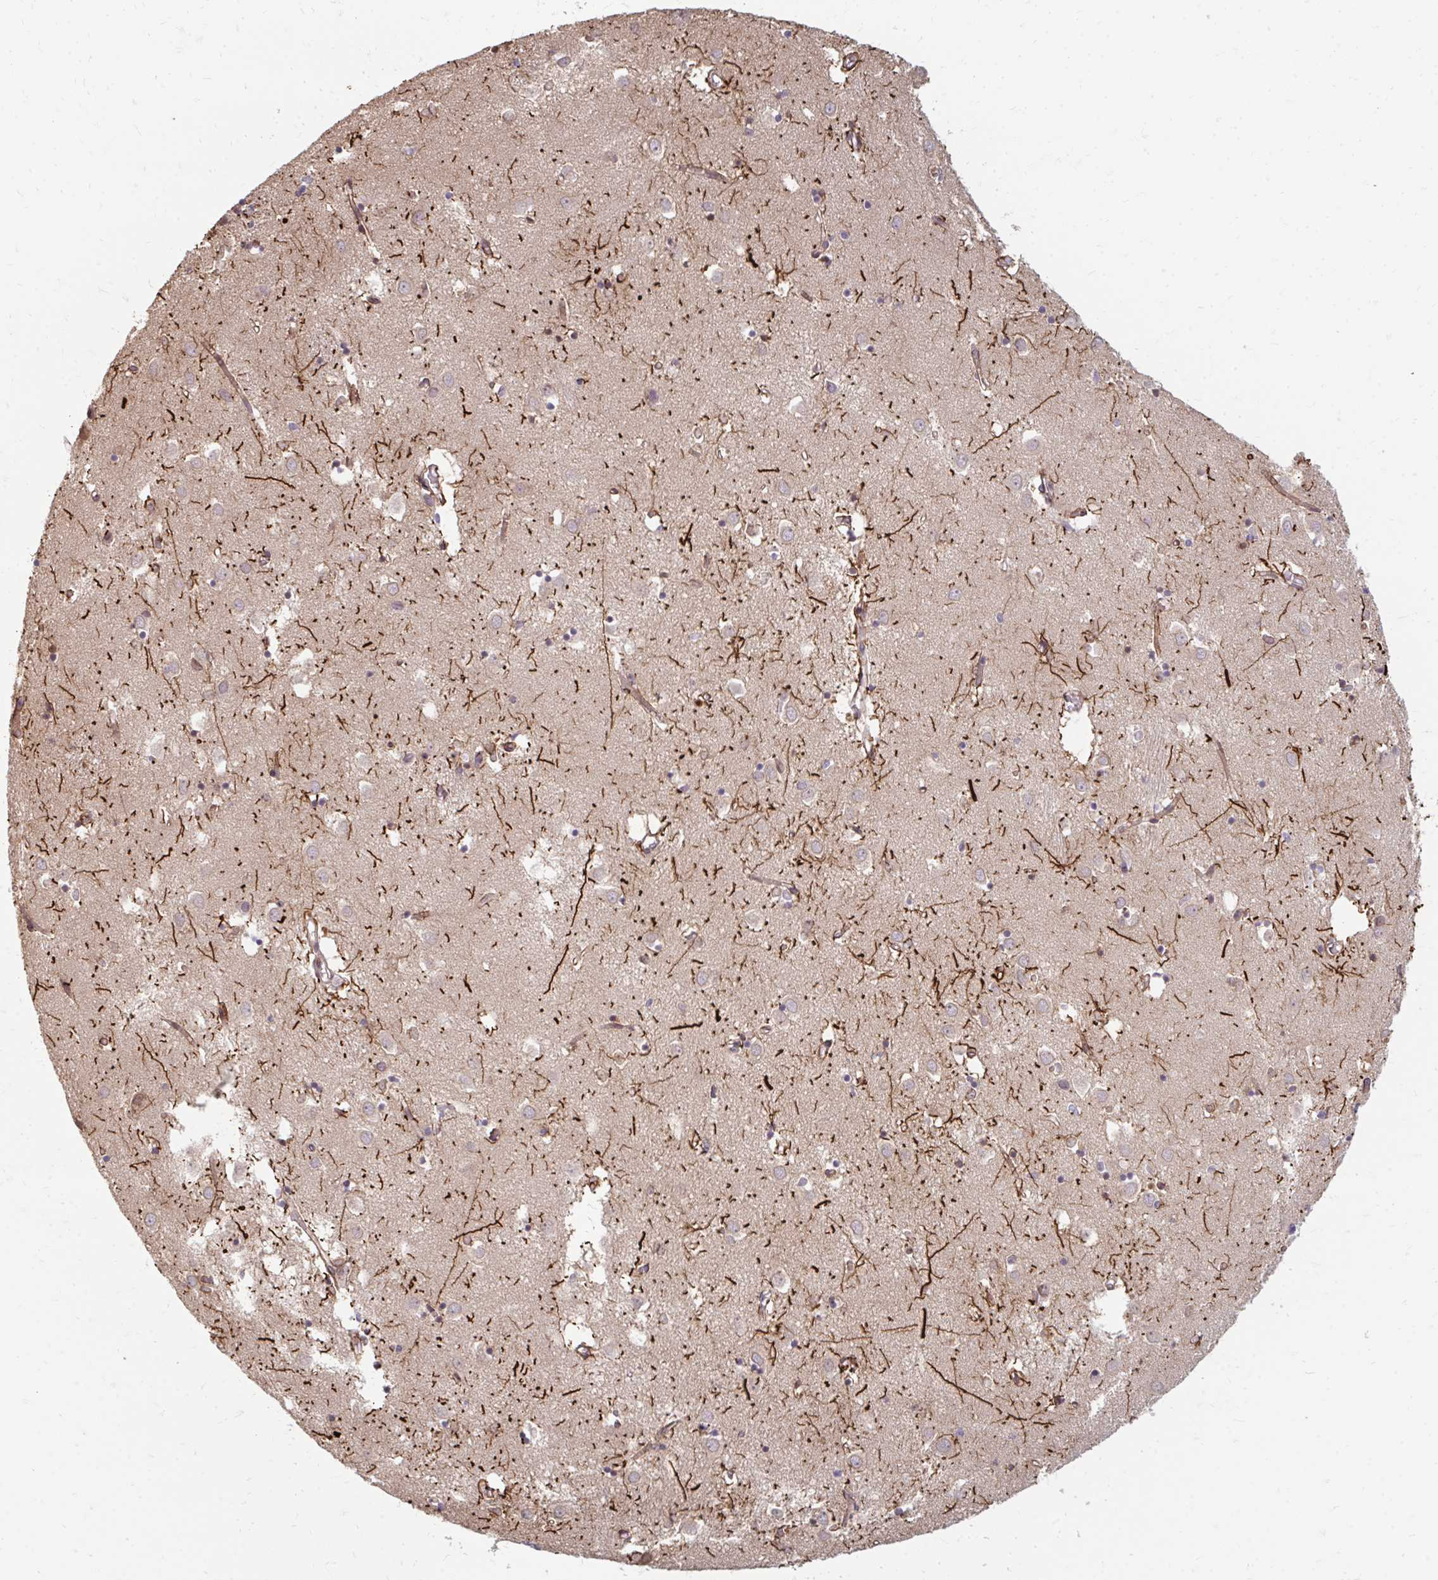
{"staining": {"intensity": "strong", "quantity": "<25%", "location": "cytoplasmic/membranous"}, "tissue": "caudate", "cell_type": "Glial cells", "image_type": "normal", "snomed": [{"axis": "morphology", "description": "Normal tissue, NOS"}, {"axis": "topography", "description": "Lateral ventricle wall"}], "caption": "DAB immunohistochemical staining of unremarkable human caudate demonstrates strong cytoplasmic/membranous protein staining in about <25% of glial cells. The protein is shown in brown color, while the nuclei are stained blue.", "gene": "GPC5", "patient": {"sex": "male", "age": 70}}